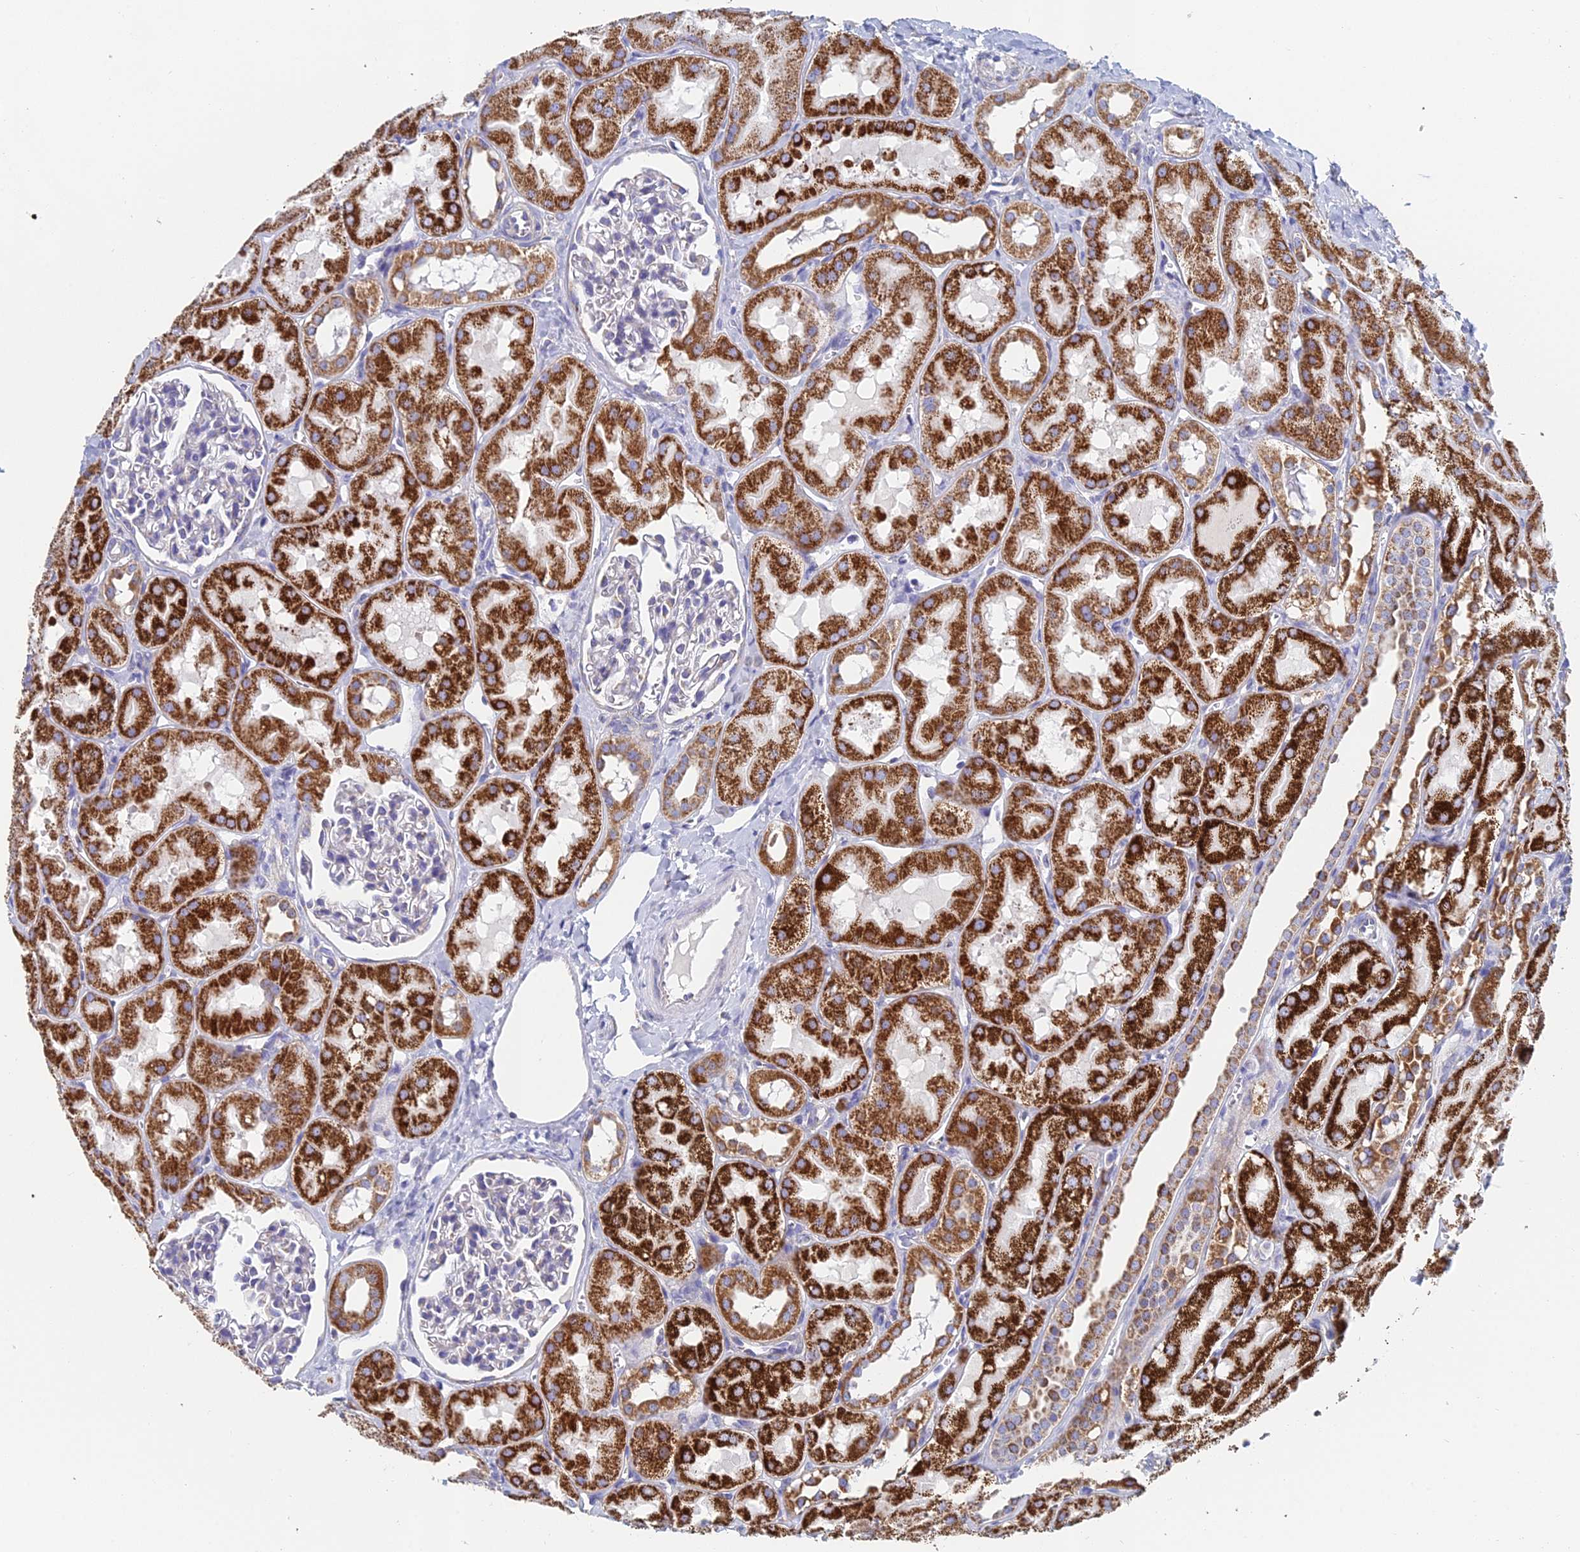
{"staining": {"intensity": "weak", "quantity": "25%-75%", "location": "cytoplasmic/membranous"}, "tissue": "kidney", "cell_type": "Cells in glomeruli", "image_type": "normal", "snomed": [{"axis": "morphology", "description": "Normal tissue, NOS"}, {"axis": "topography", "description": "Kidney"}, {"axis": "topography", "description": "Urinary bladder"}], "caption": "Protein positivity by immunohistochemistry demonstrates weak cytoplasmic/membranous positivity in about 25%-75% of cells in glomeruli in normal kidney. Immunohistochemistry stains the protein in brown and the nuclei are stained blue.", "gene": "CRACR2B", "patient": {"sex": "male", "age": 16}}